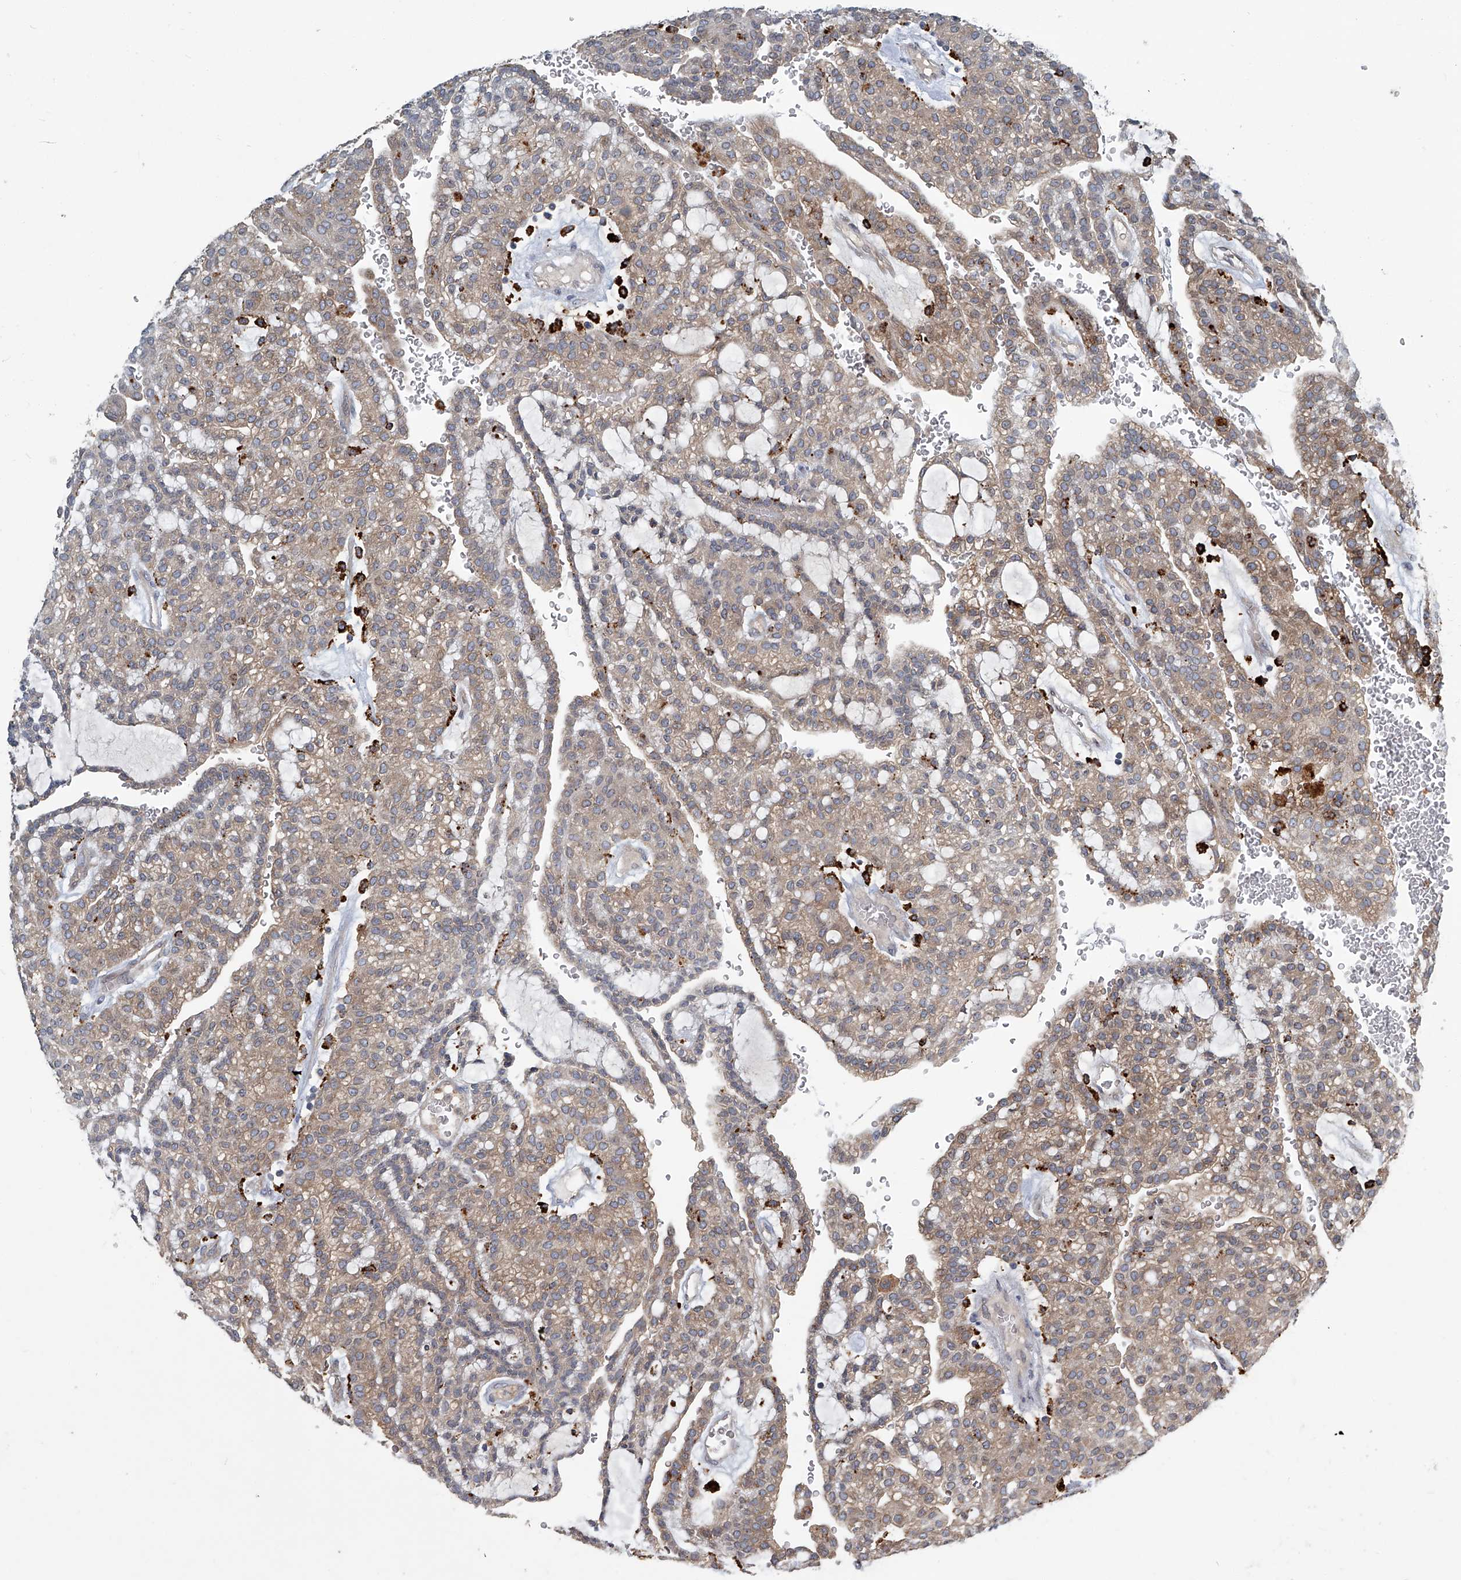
{"staining": {"intensity": "weak", "quantity": "25%-75%", "location": "cytoplasmic/membranous"}, "tissue": "renal cancer", "cell_type": "Tumor cells", "image_type": "cancer", "snomed": [{"axis": "morphology", "description": "Adenocarcinoma, NOS"}, {"axis": "topography", "description": "Kidney"}], "caption": "Weak cytoplasmic/membranous staining for a protein is appreciated in approximately 25%-75% of tumor cells of renal adenocarcinoma using IHC.", "gene": "FAM167A", "patient": {"sex": "male", "age": 63}}